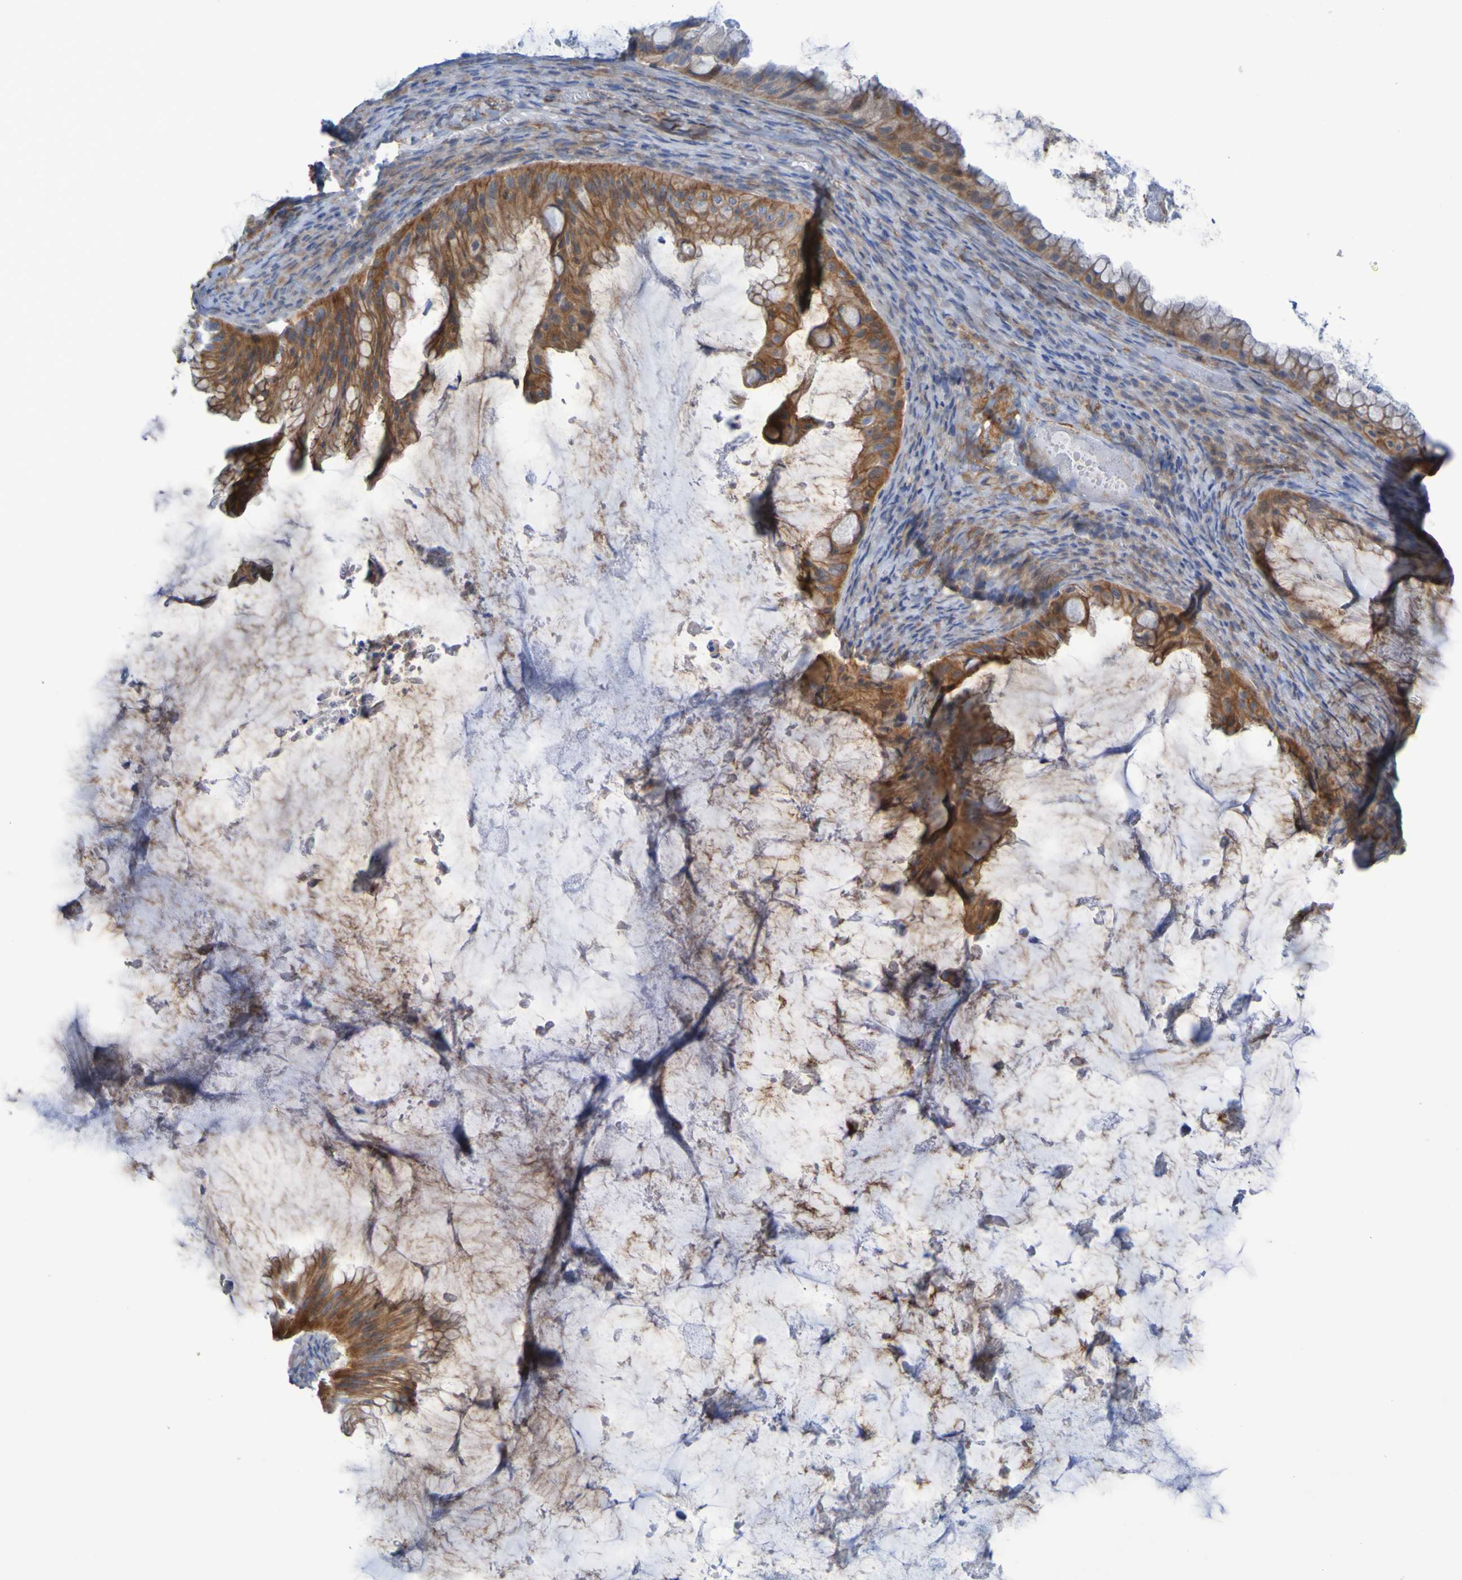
{"staining": {"intensity": "moderate", "quantity": ">75%", "location": "cytoplasmic/membranous"}, "tissue": "ovarian cancer", "cell_type": "Tumor cells", "image_type": "cancer", "snomed": [{"axis": "morphology", "description": "Cystadenocarcinoma, mucinous, NOS"}, {"axis": "topography", "description": "Ovary"}], "caption": "An IHC photomicrograph of tumor tissue is shown. Protein staining in brown shows moderate cytoplasmic/membranous positivity in ovarian cancer (mucinous cystadenocarcinoma) within tumor cells. (DAB (3,3'-diaminobenzidine) = brown stain, brightfield microscopy at high magnification).", "gene": "LPP", "patient": {"sex": "female", "age": 61}}